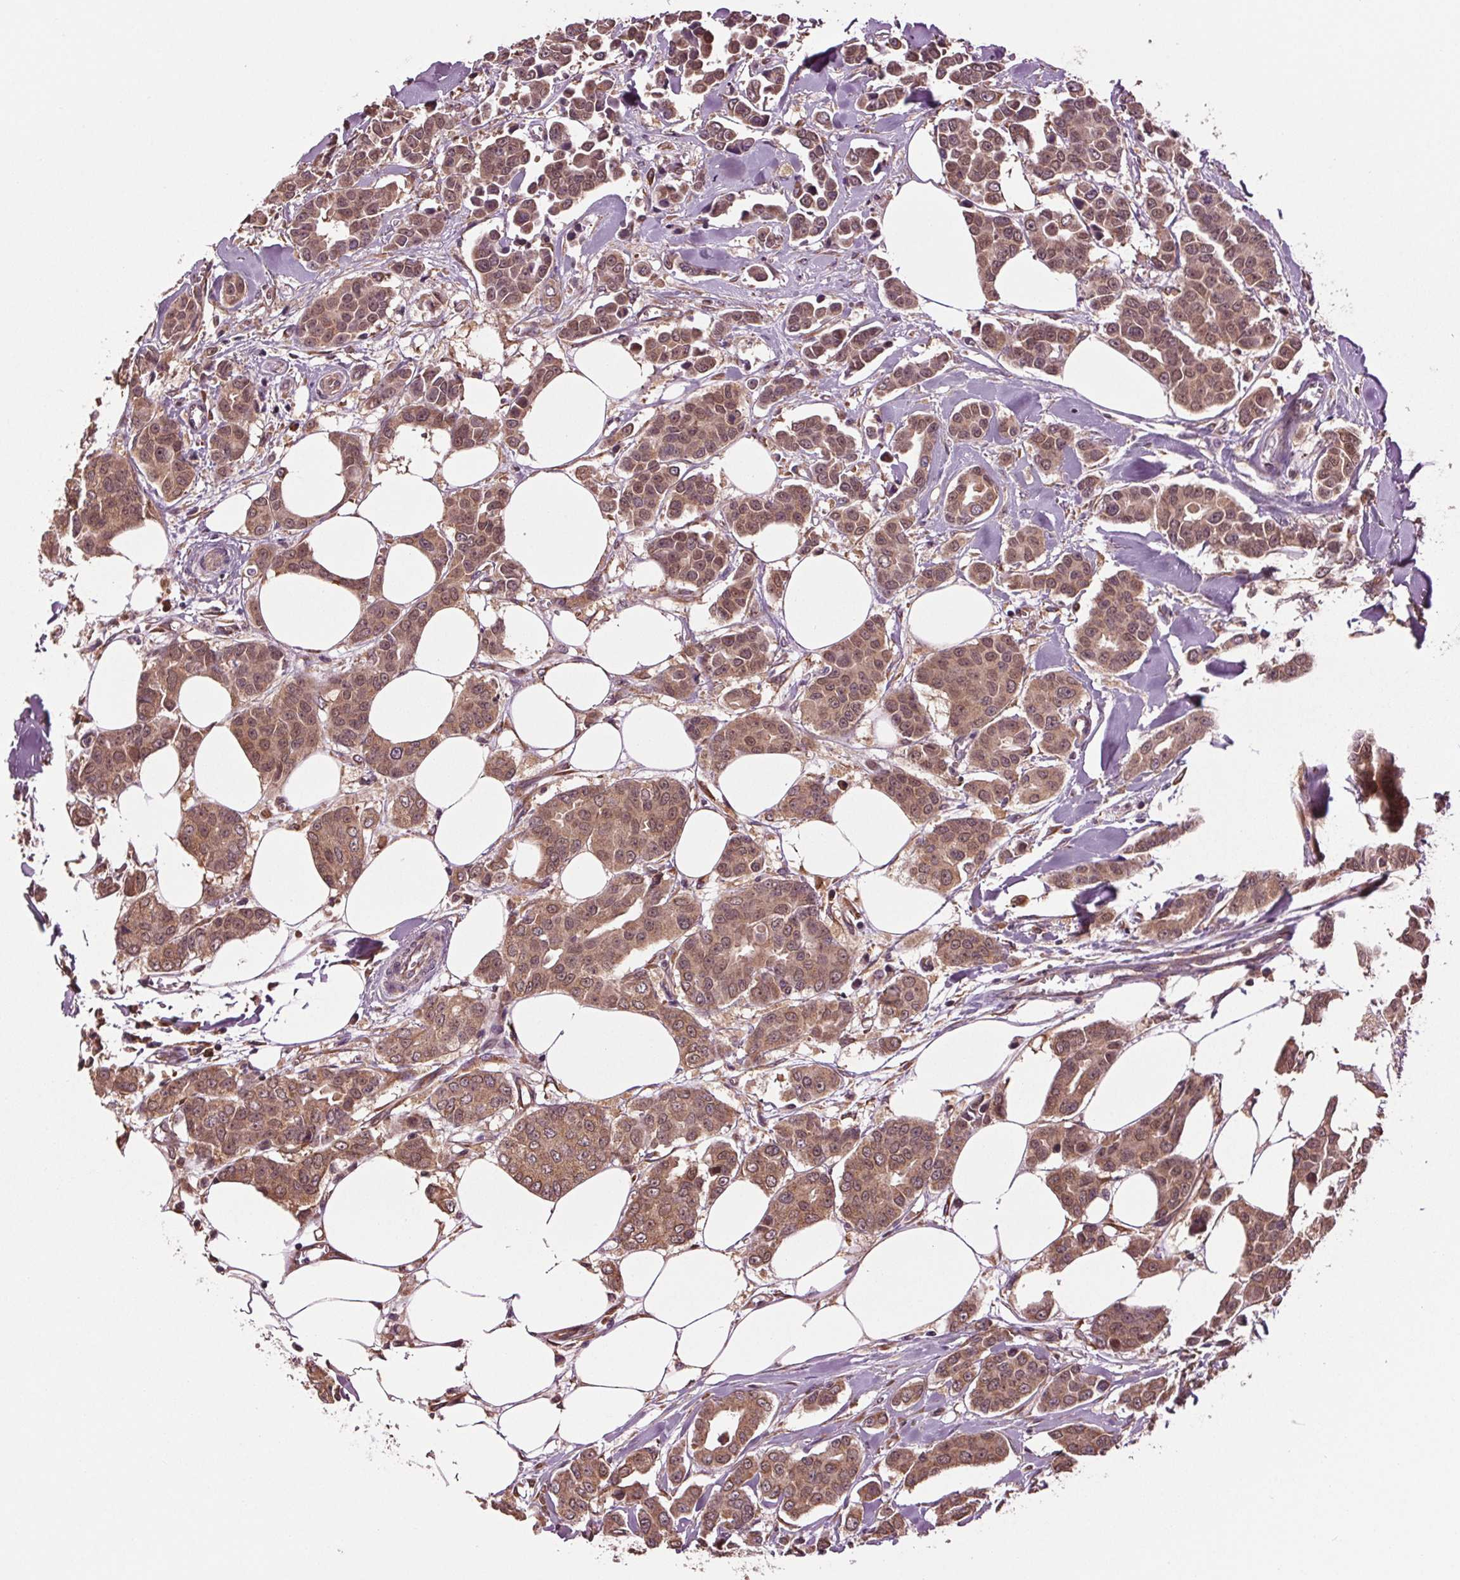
{"staining": {"intensity": "moderate", "quantity": ">75%", "location": "cytoplasmic/membranous"}, "tissue": "breast cancer", "cell_type": "Tumor cells", "image_type": "cancer", "snomed": [{"axis": "morphology", "description": "Duct carcinoma"}, {"axis": "topography", "description": "Breast"}], "caption": "Breast infiltrating ductal carcinoma stained with IHC demonstrates moderate cytoplasmic/membranous expression in about >75% of tumor cells.", "gene": "RNPEP", "patient": {"sex": "female", "age": 94}}